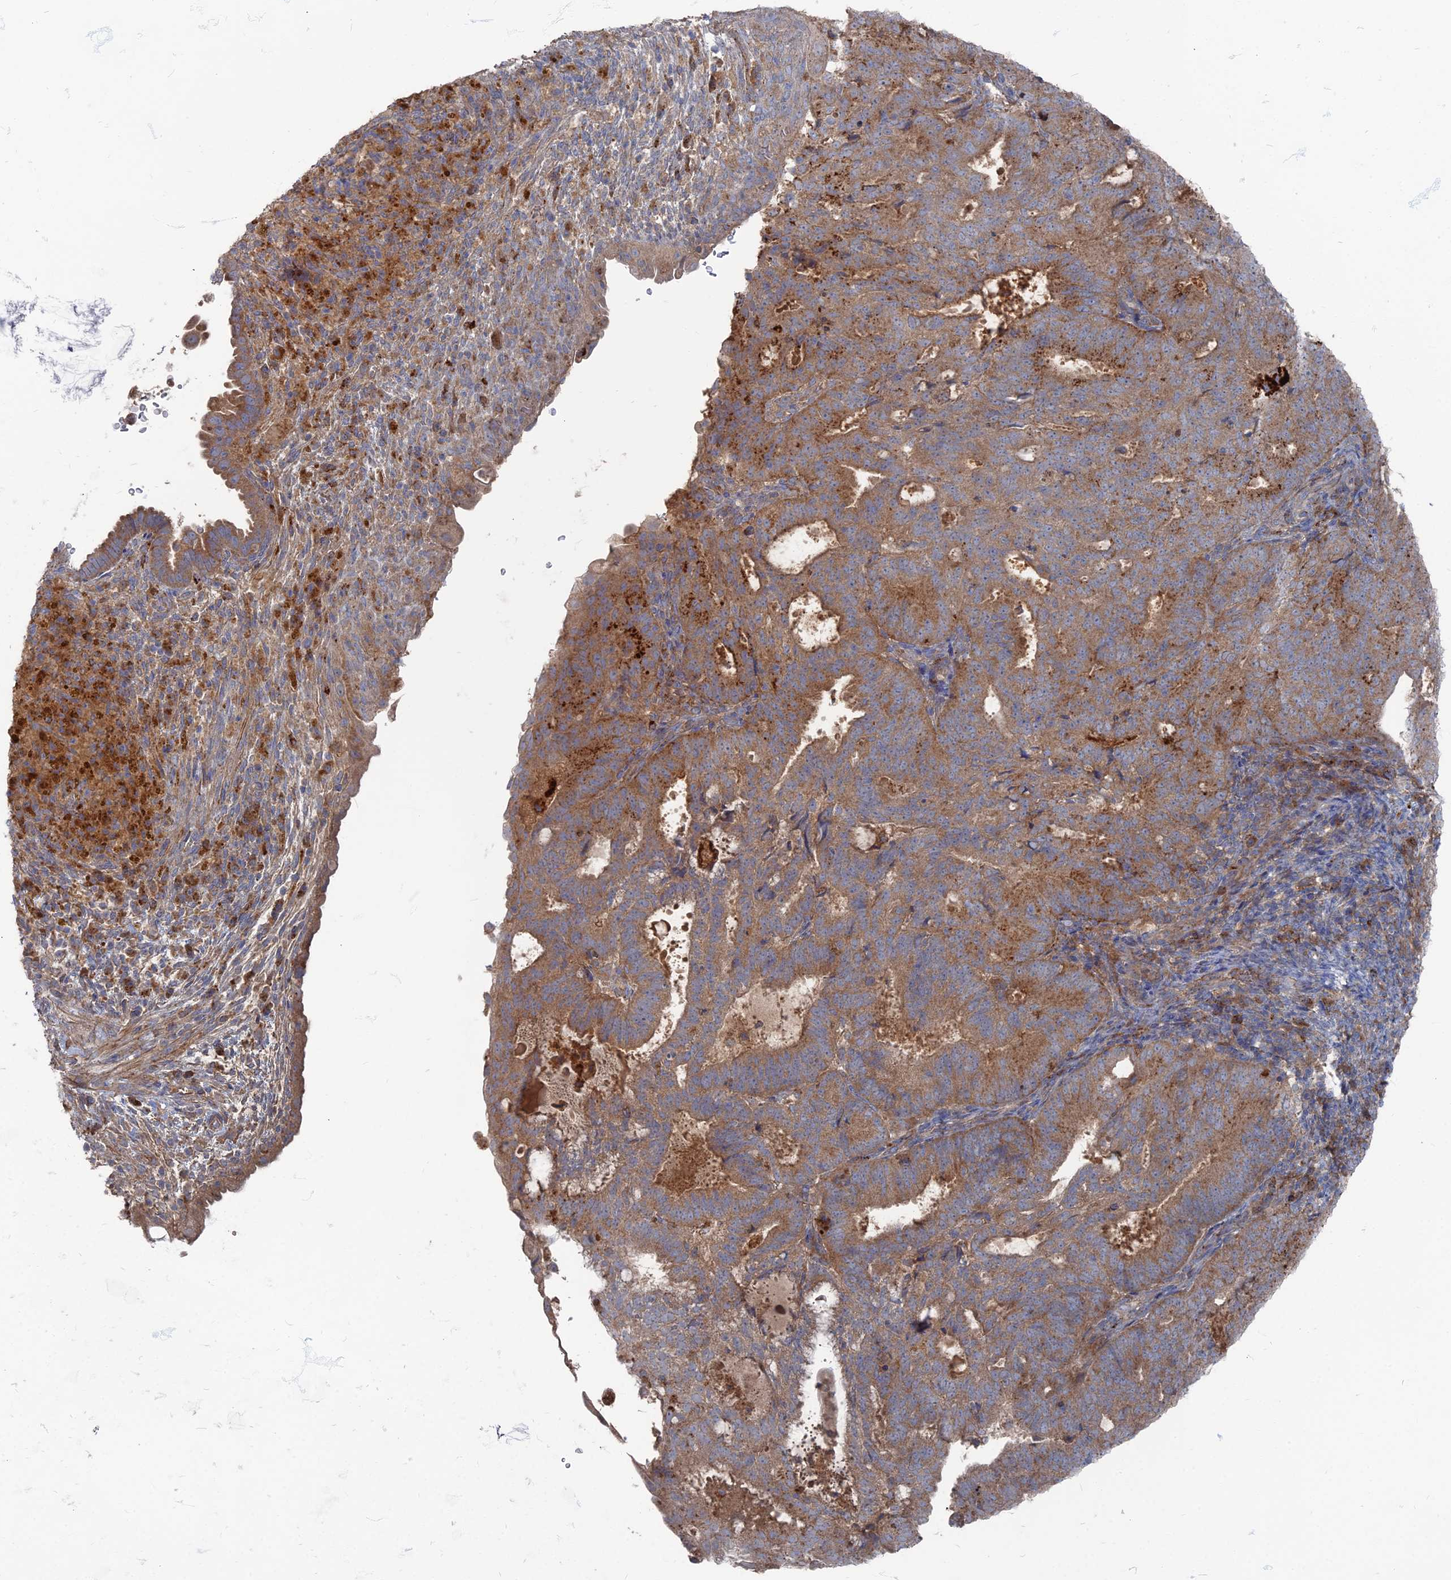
{"staining": {"intensity": "moderate", "quantity": ">75%", "location": "cytoplasmic/membranous"}, "tissue": "endometrial cancer", "cell_type": "Tumor cells", "image_type": "cancer", "snomed": [{"axis": "morphology", "description": "Adenocarcinoma, NOS"}, {"axis": "topography", "description": "Endometrium"}], "caption": "DAB (3,3'-diaminobenzidine) immunohistochemical staining of human adenocarcinoma (endometrial) demonstrates moderate cytoplasmic/membranous protein staining in approximately >75% of tumor cells.", "gene": "PPCDC", "patient": {"sex": "female", "age": 70}}